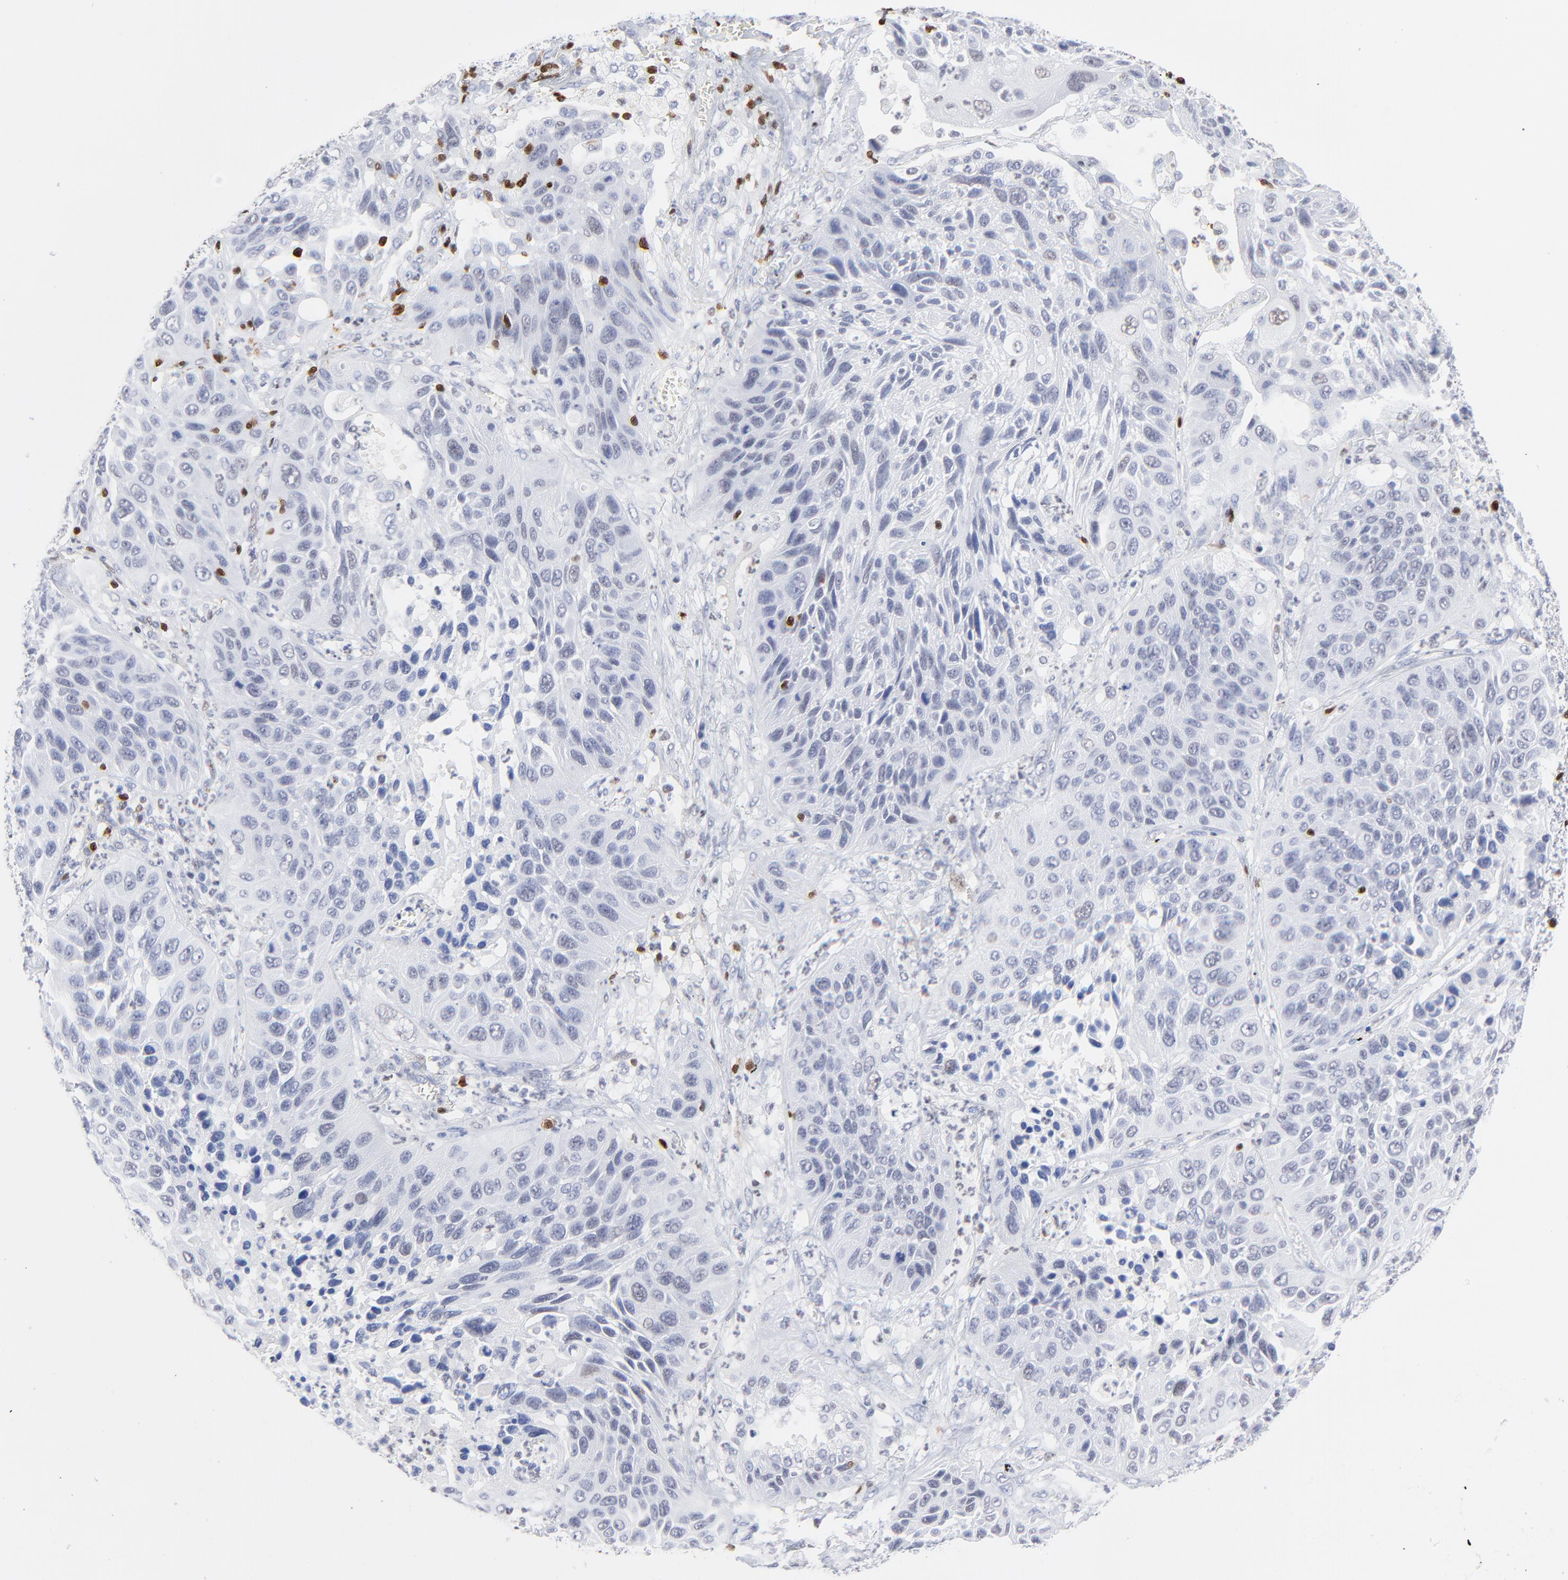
{"staining": {"intensity": "negative", "quantity": "none", "location": "none"}, "tissue": "lung cancer", "cell_type": "Tumor cells", "image_type": "cancer", "snomed": [{"axis": "morphology", "description": "Squamous cell carcinoma, NOS"}, {"axis": "topography", "description": "Lung"}], "caption": "A high-resolution image shows IHC staining of lung cancer, which displays no significant staining in tumor cells.", "gene": "ZAP70", "patient": {"sex": "female", "age": 76}}